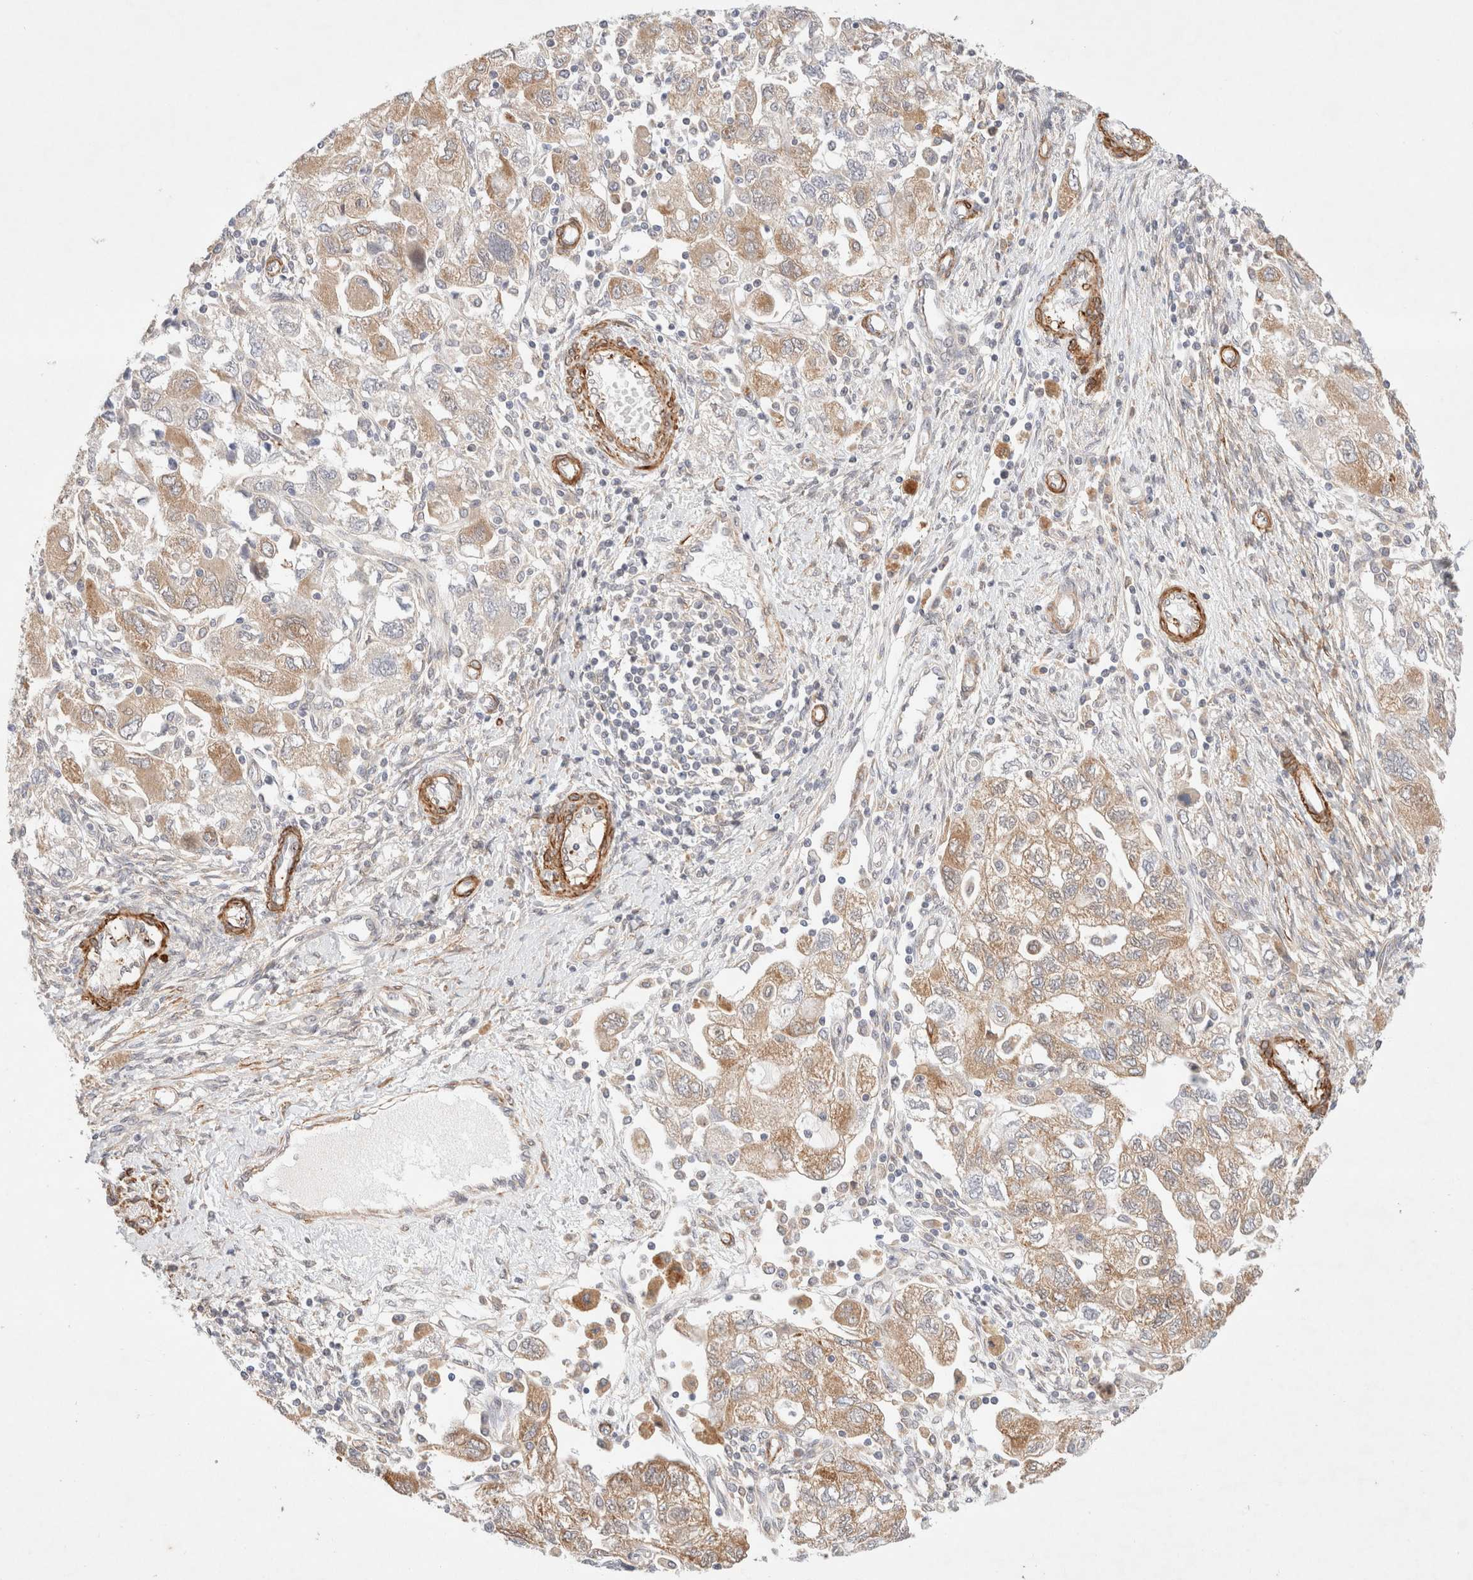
{"staining": {"intensity": "moderate", "quantity": ">75%", "location": "cytoplasmic/membranous"}, "tissue": "ovarian cancer", "cell_type": "Tumor cells", "image_type": "cancer", "snomed": [{"axis": "morphology", "description": "Carcinoma, NOS"}, {"axis": "morphology", "description": "Cystadenocarcinoma, serous, NOS"}, {"axis": "topography", "description": "Ovary"}], "caption": "The histopathology image shows a brown stain indicating the presence of a protein in the cytoplasmic/membranous of tumor cells in ovarian cancer. Using DAB (3,3'-diaminobenzidine) (brown) and hematoxylin (blue) stains, captured at high magnification using brightfield microscopy.", "gene": "RRP15", "patient": {"sex": "female", "age": 69}}